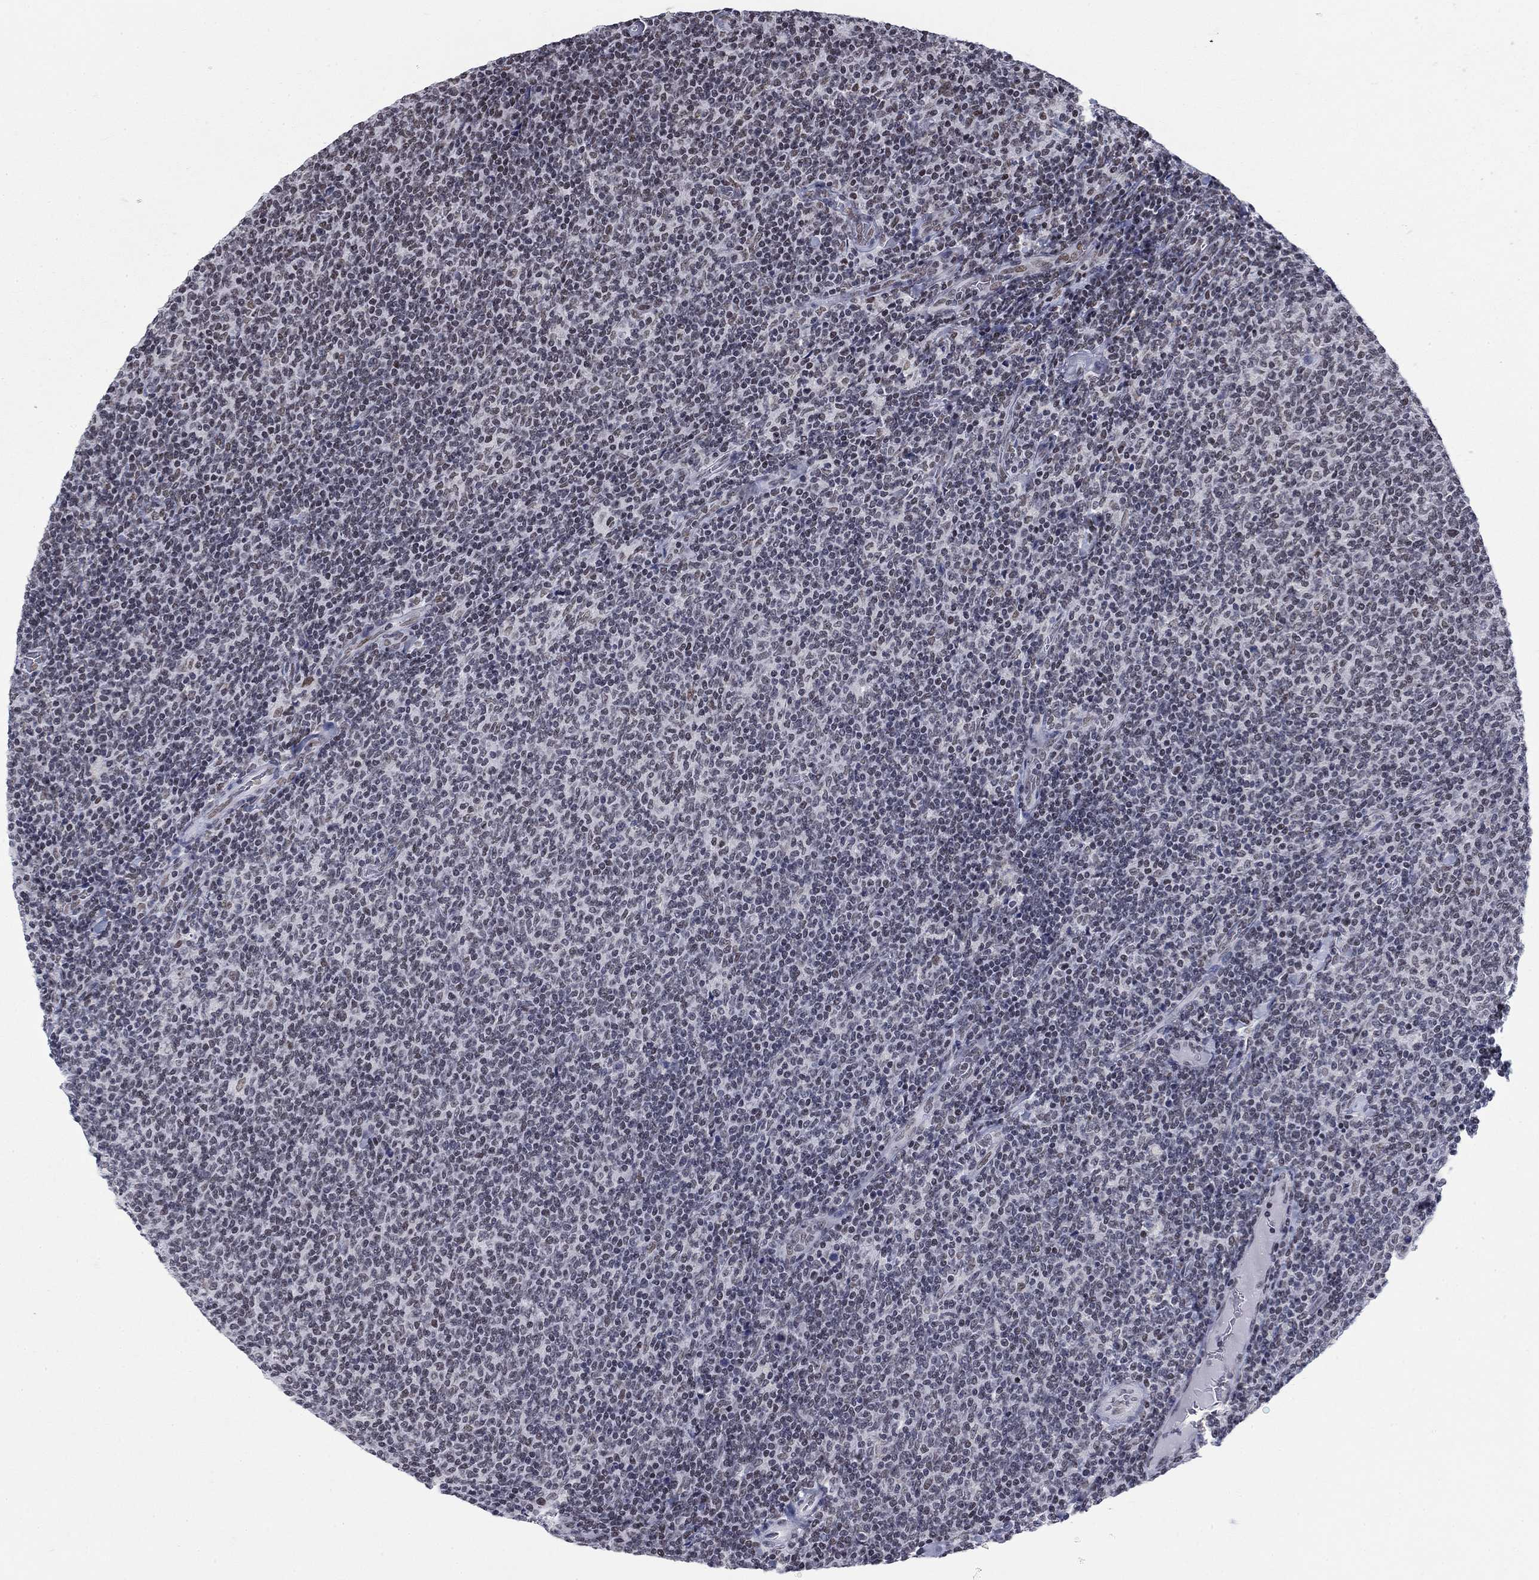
{"staining": {"intensity": "negative", "quantity": "none", "location": "none"}, "tissue": "lymphoma", "cell_type": "Tumor cells", "image_type": "cancer", "snomed": [{"axis": "morphology", "description": "Malignant lymphoma, non-Hodgkin's type, Low grade"}, {"axis": "topography", "description": "Lymph node"}], "caption": "This is a histopathology image of immunohistochemistry (IHC) staining of lymphoma, which shows no positivity in tumor cells. (Brightfield microscopy of DAB (3,3'-diaminobenzidine) IHC at high magnification).", "gene": "NPAS3", "patient": {"sex": "male", "age": 52}}